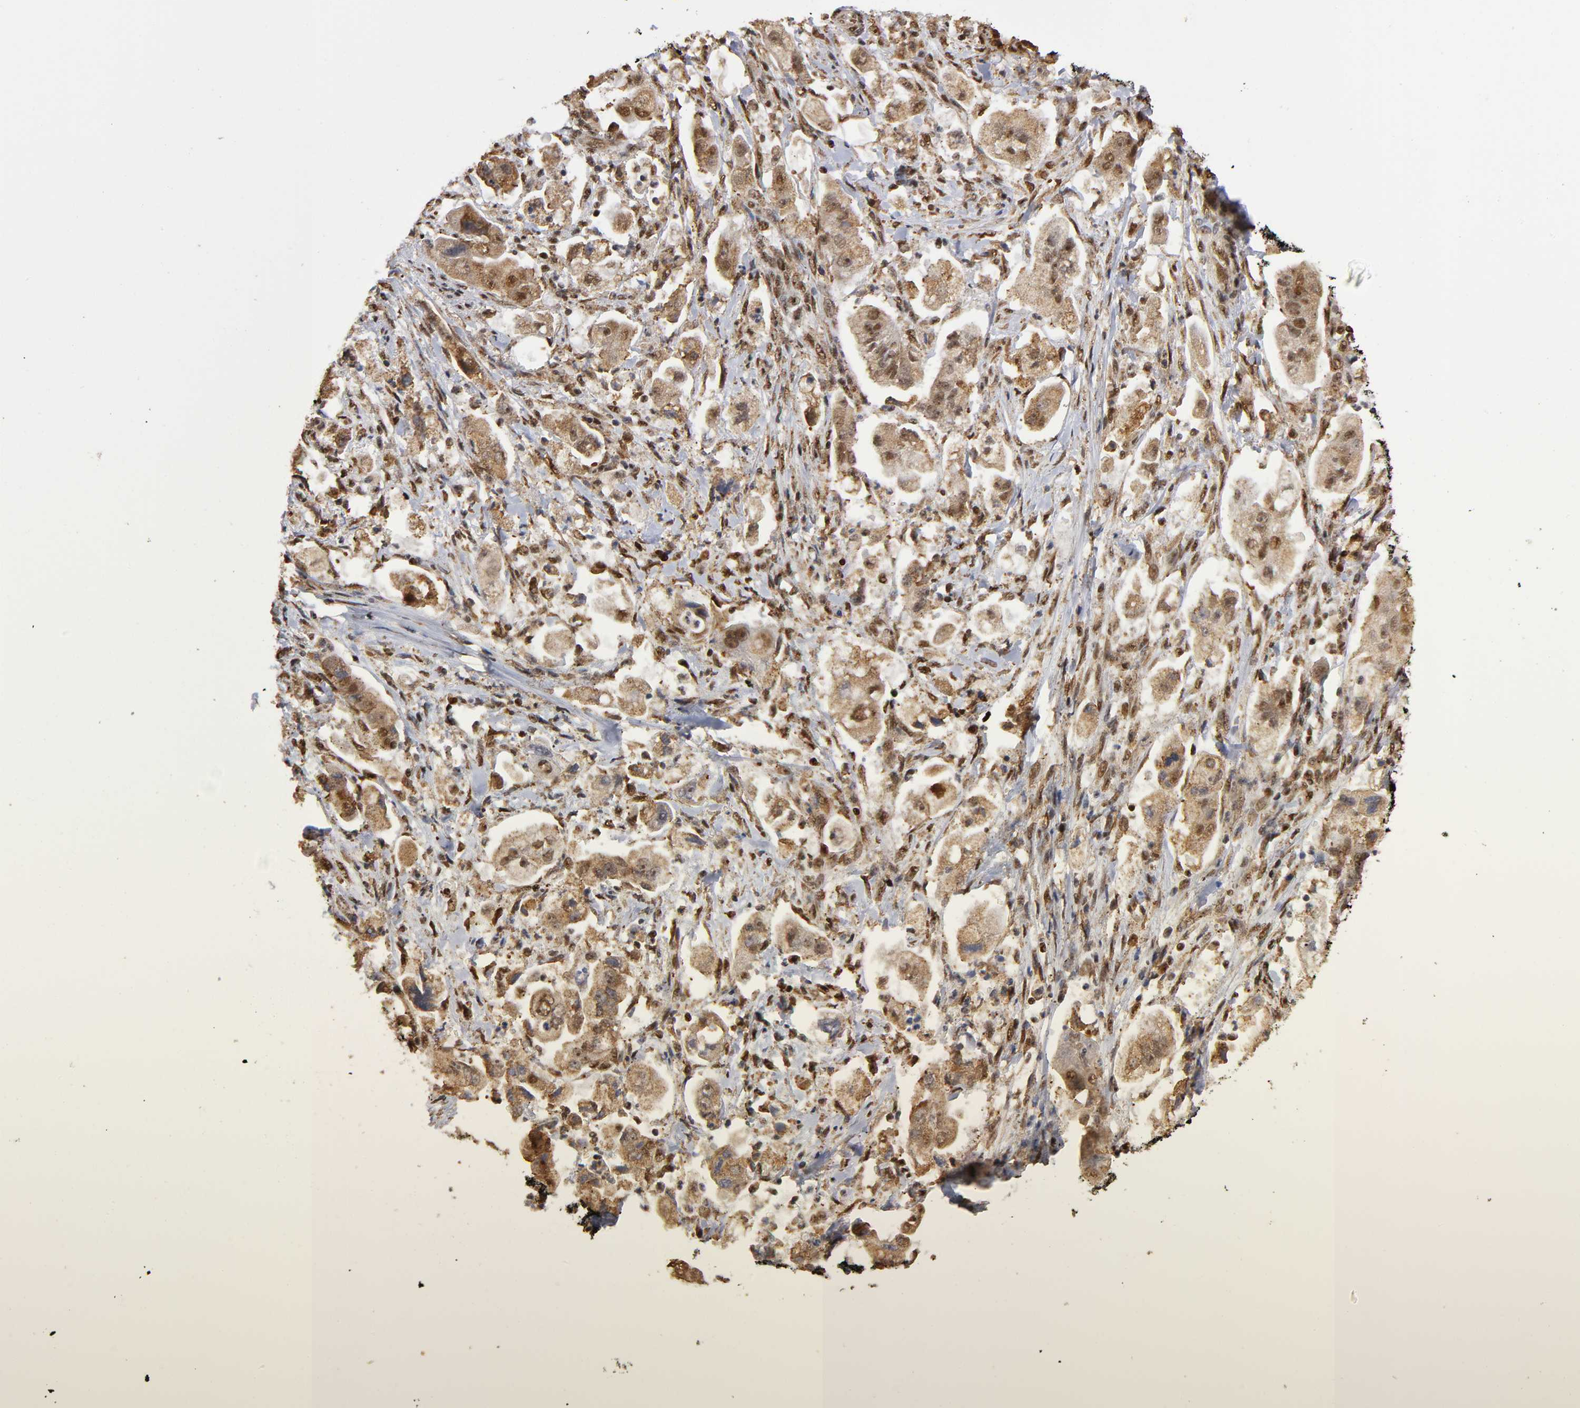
{"staining": {"intensity": "strong", "quantity": ">75%", "location": "cytoplasmic/membranous,nuclear"}, "tissue": "stomach cancer", "cell_type": "Tumor cells", "image_type": "cancer", "snomed": [{"axis": "morphology", "description": "Adenocarcinoma, NOS"}, {"axis": "topography", "description": "Stomach"}], "caption": "The histopathology image shows a brown stain indicating the presence of a protein in the cytoplasmic/membranous and nuclear of tumor cells in stomach adenocarcinoma.", "gene": "RNF122", "patient": {"sex": "male", "age": 62}}